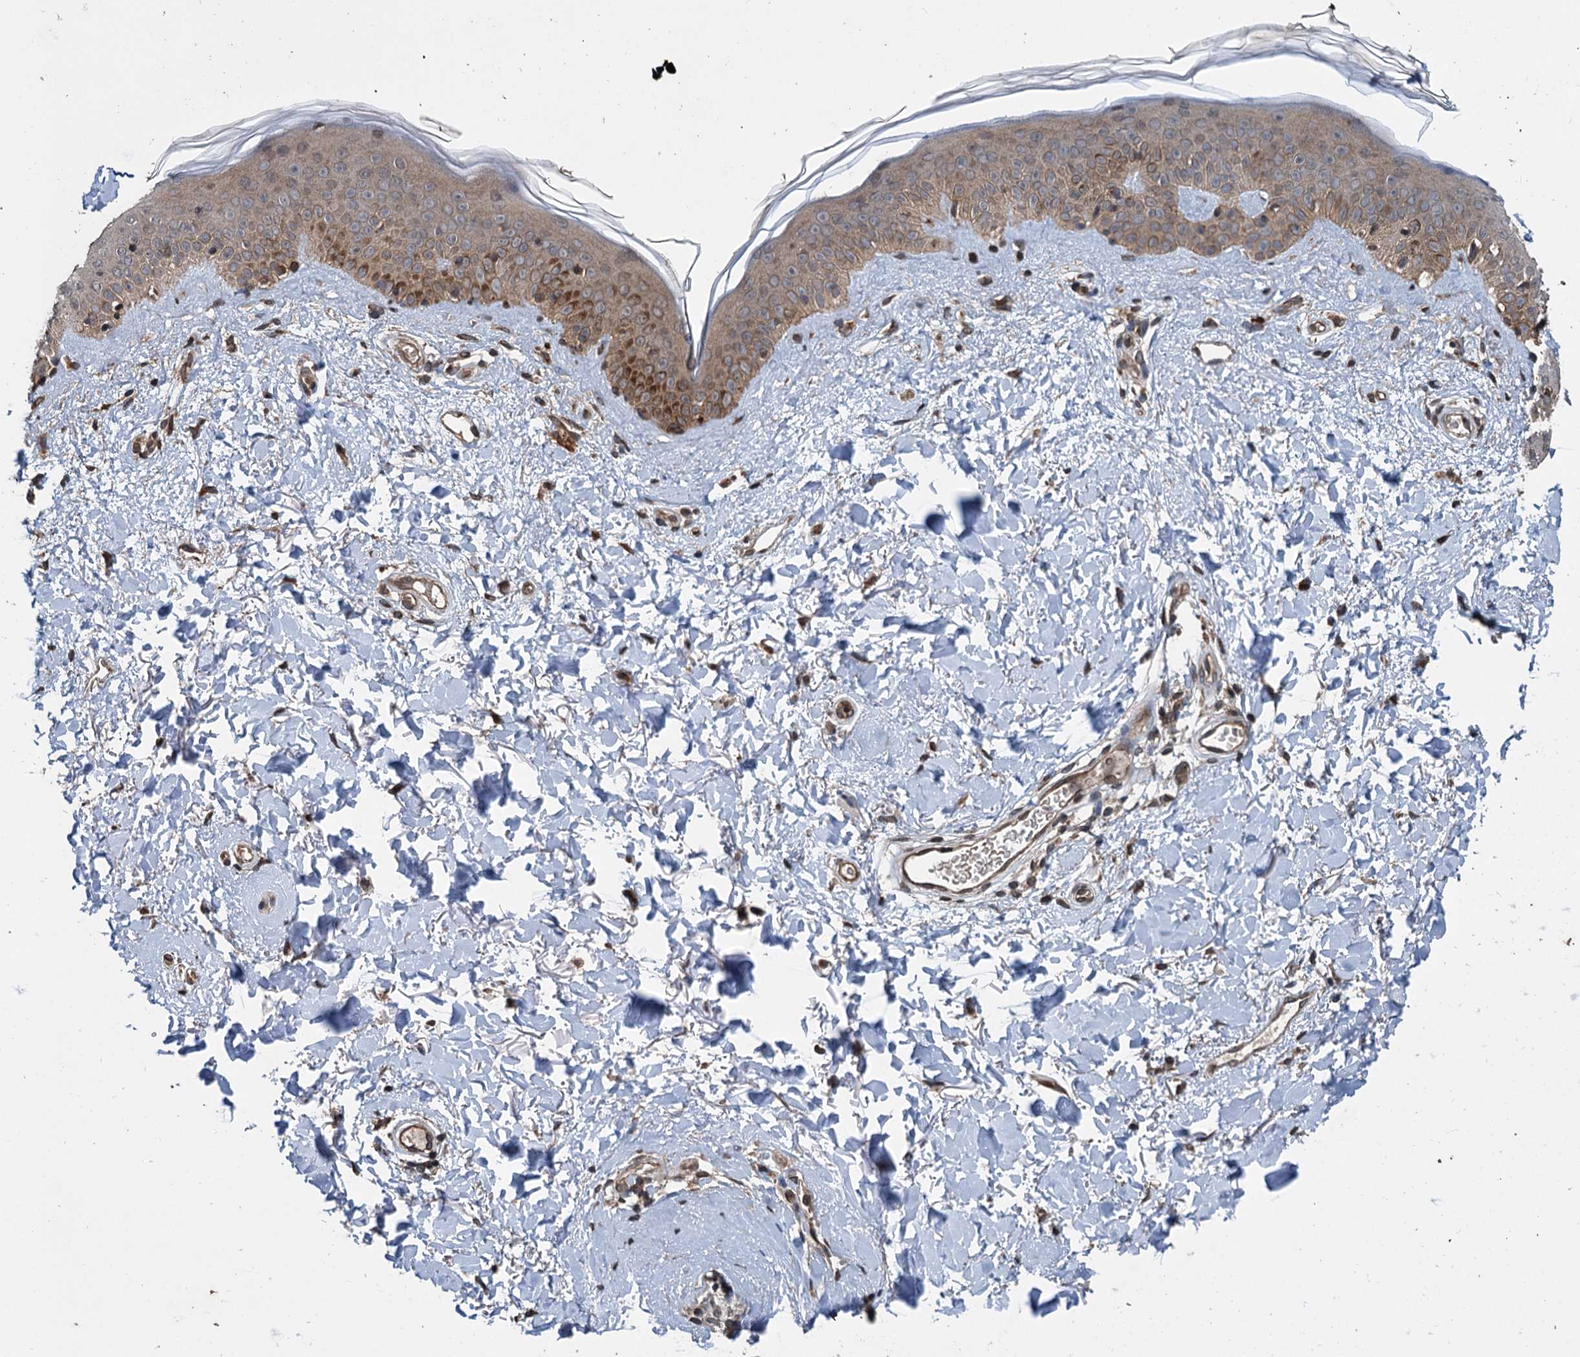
{"staining": {"intensity": "strong", "quantity": ">75%", "location": "cytoplasmic/membranous,nuclear"}, "tissue": "skin", "cell_type": "Fibroblasts", "image_type": "normal", "snomed": [{"axis": "morphology", "description": "Normal tissue, NOS"}, {"axis": "topography", "description": "Skin"}], "caption": "Skin stained with a brown dye demonstrates strong cytoplasmic/membranous,nuclear positive positivity in approximately >75% of fibroblasts.", "gene": "N4BP2L2", "patient": {"sex": "female", "age": 58}}